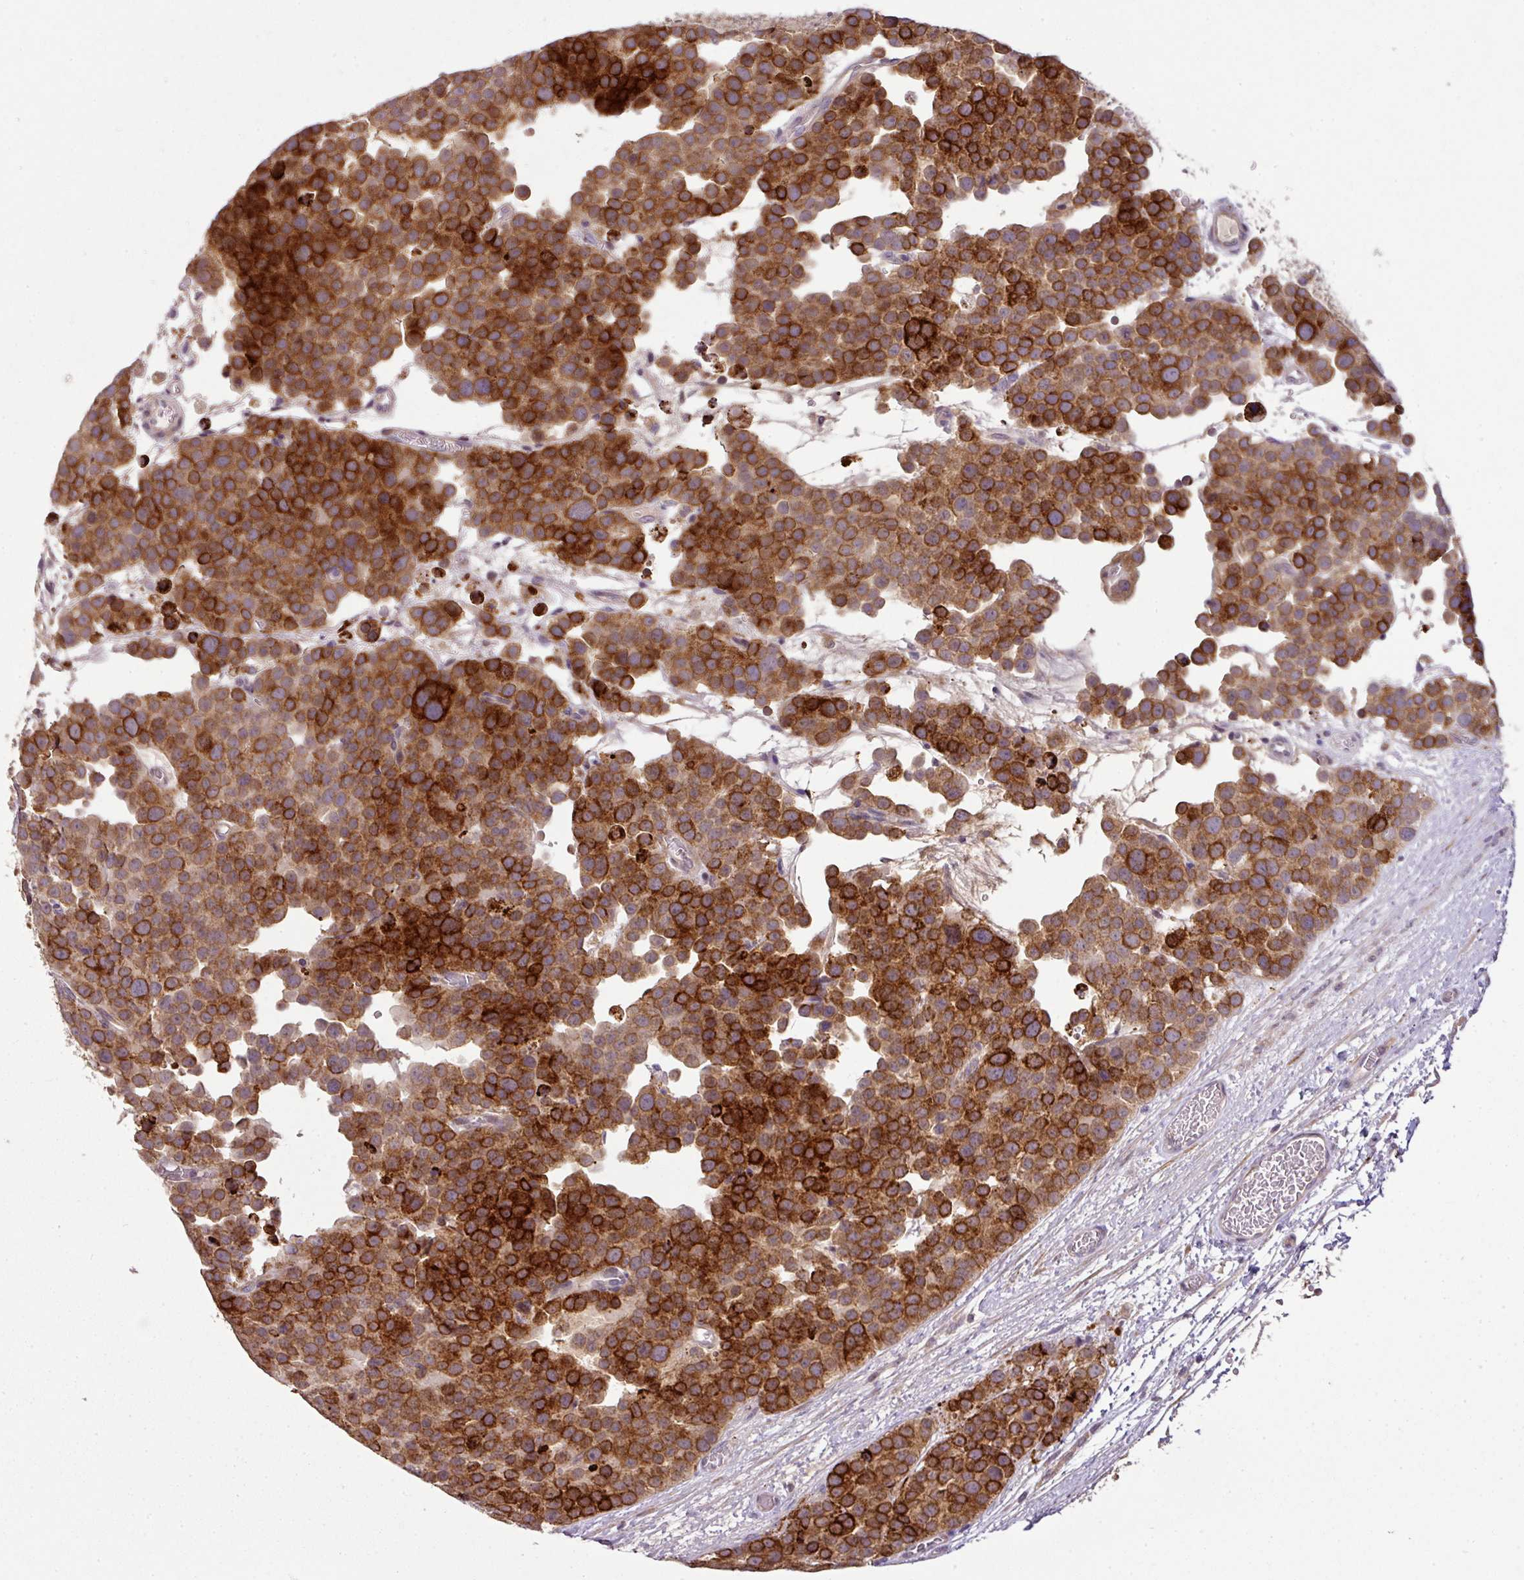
{"staining": {"intensity": "strong", "quantity": ">75%", "location": "cytoplasmic/membranous"}, "tissue": "testis cancer", "cell_type": "Tumor cells", "image_type": "cancer", "snomed": [{"axis": "morphology", "description": "Seminoma, NOS"}, {"axis": "topography", "description": "Testis"}], "caption": "Tumor cells demonstrate high levels of strong cytoplasmic/membranous positivity in approximately >75% of cells in testis seminoma.", "gene": "SPCS3", "patient": {"sex": "male", "age": 71}}